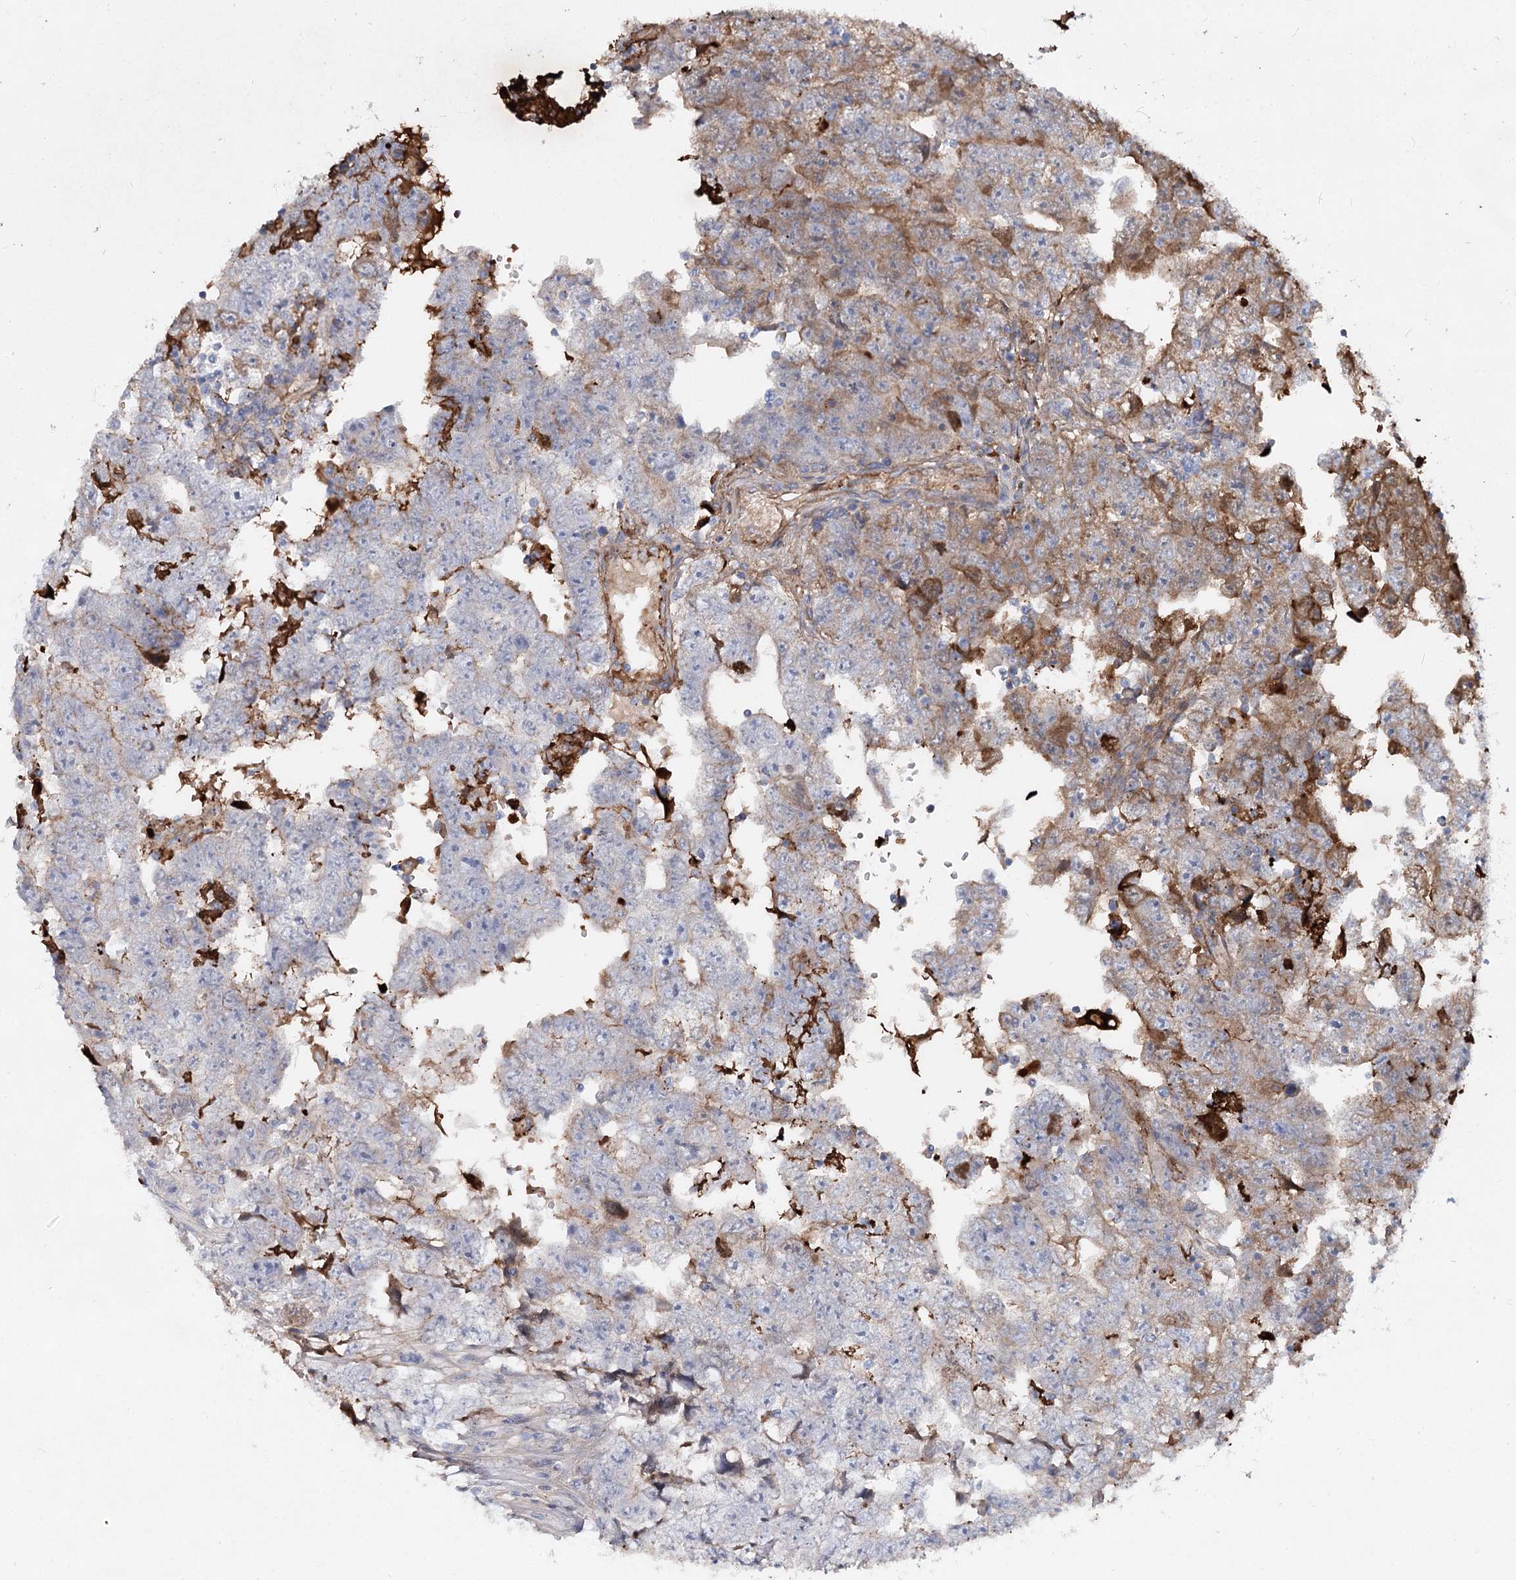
{"staining": {"intensity": "moderate", "quantity": "<25%", "location": "cytoplasmic/membranous"}, "tissue": "testis cancer", "cell_type": "Tumor cells", "image_type": "cancer", "snomed": [{"axis": "morphology", "description": "Carcinoma, Embryonal, NOS"}, {"axis": "topography", "description": "Testis"}], "caption": "Testis cancer (embryonal carcinoma) stained for a protein shows moderate cytoplasmic/membranous positivity in tumor cells. Ihc stains the protein of interest in brown and the nuclei are stained blue.", "gene": "TASOR2", "patient": {"sex": "male", "age": 25}}